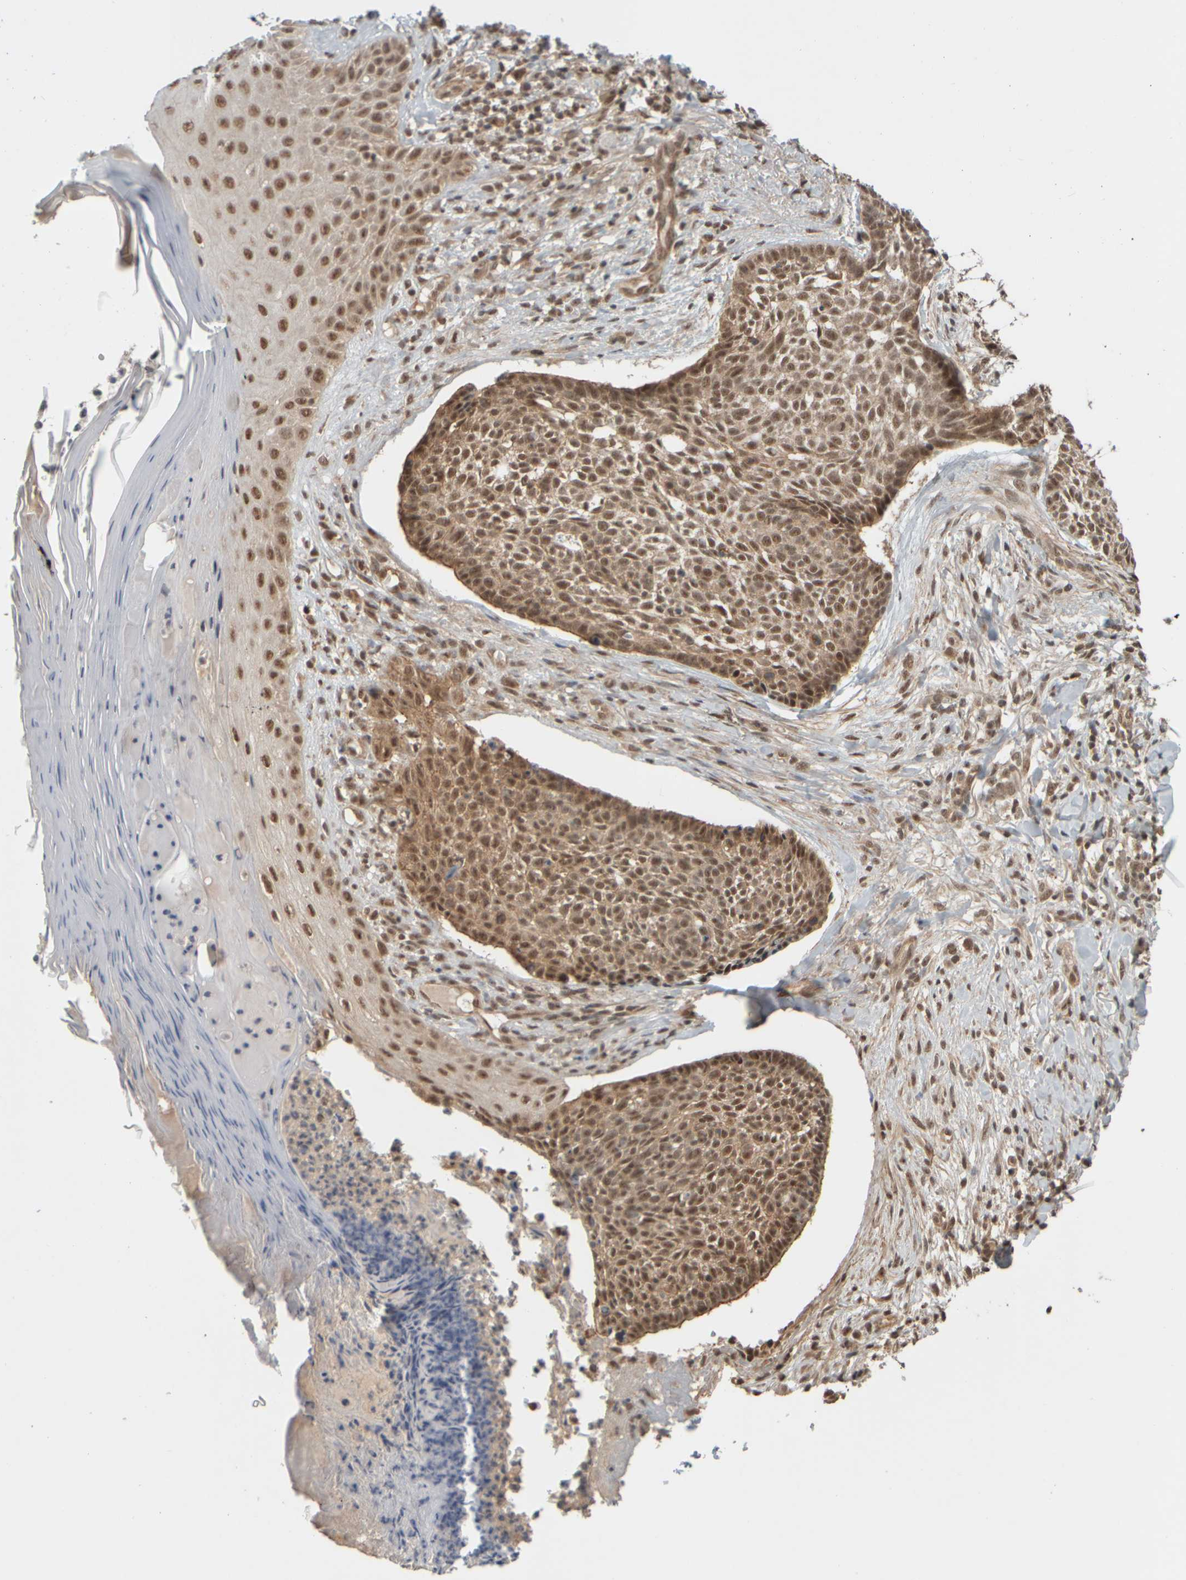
{"staining": {"intensity": "moderate", "quantity": ">75%", "location": "nuclear"}, "tissue": "skin cancer", "cell_type": "Tumor cells", "image_type": "cancer", "snomed": [{"axis": "morphology", "description": "Normal tissue, NOS"}, {"axis": "morphology", "description": "Basal cell carcinoma"}, {"axis": "topography", "description": "Skin"}], "caption": "Skin cancer was stained to show a protein in brown. There is medium levels of moderate nuclear expression in about >75% of tumor cells. (IHC, brightfield microscopy, high magnification).", "gene": "SYNRG", "patient": {"sex": "male", "age": 67}}